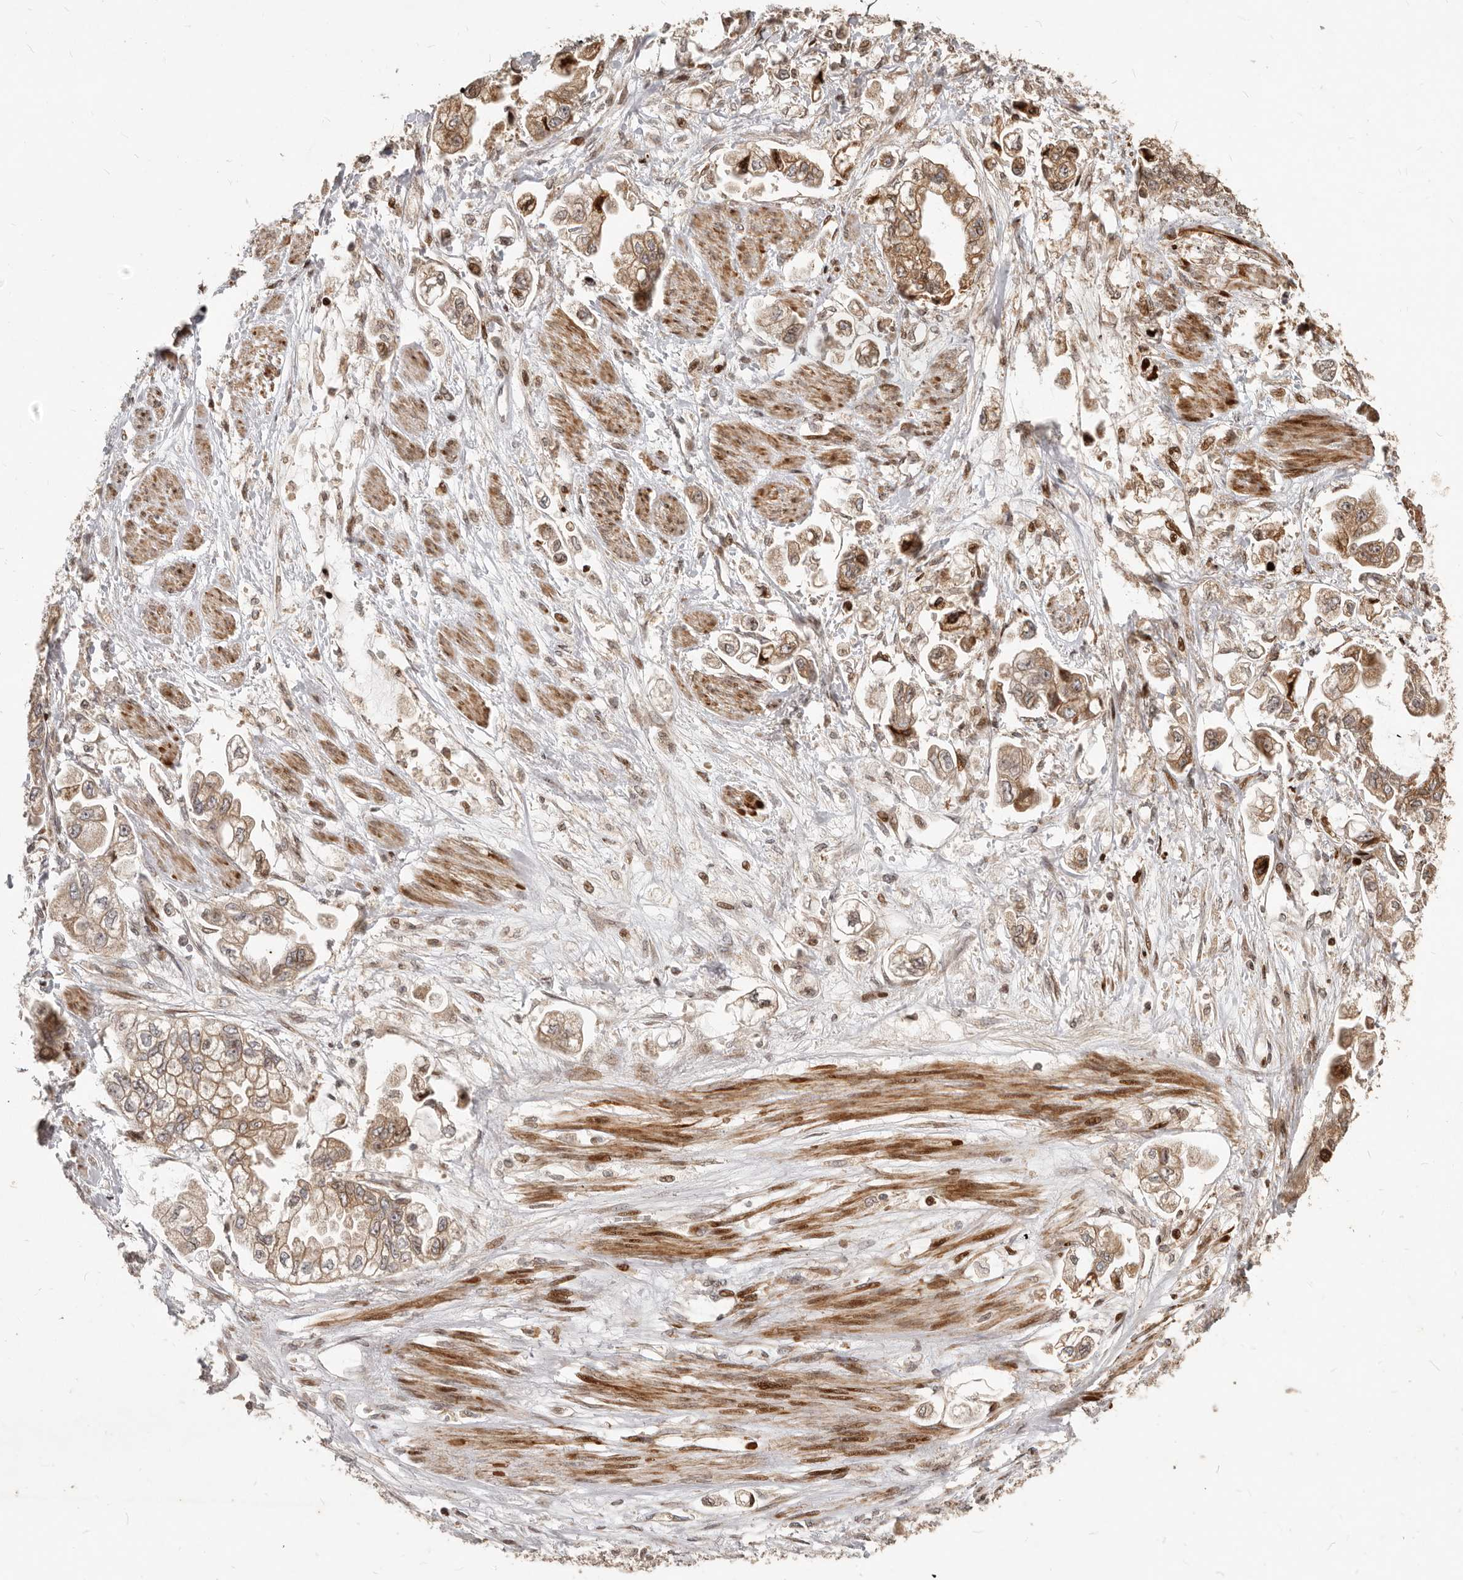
{"staining": {"intensity": "moderate", "quantity": ">75%", "location": "cytoplasmic/membranous"}, "tissue": "stomach cancer", "cell_type": "Tumor cells", "image_type": "cancer", "snomed": [{"axis": "morphology", "description": "Adenocarcinoma, NOS"}, {"axis": "topography", "description": "Stomach"}], "caption": "A brown stain labels moderate cytoplasmic/membranous expression of a protein in adenocarcinoma (stomach) tumor cells.", "gene": "TRIM4", "patient": {"sex": "male", "age": 62}}